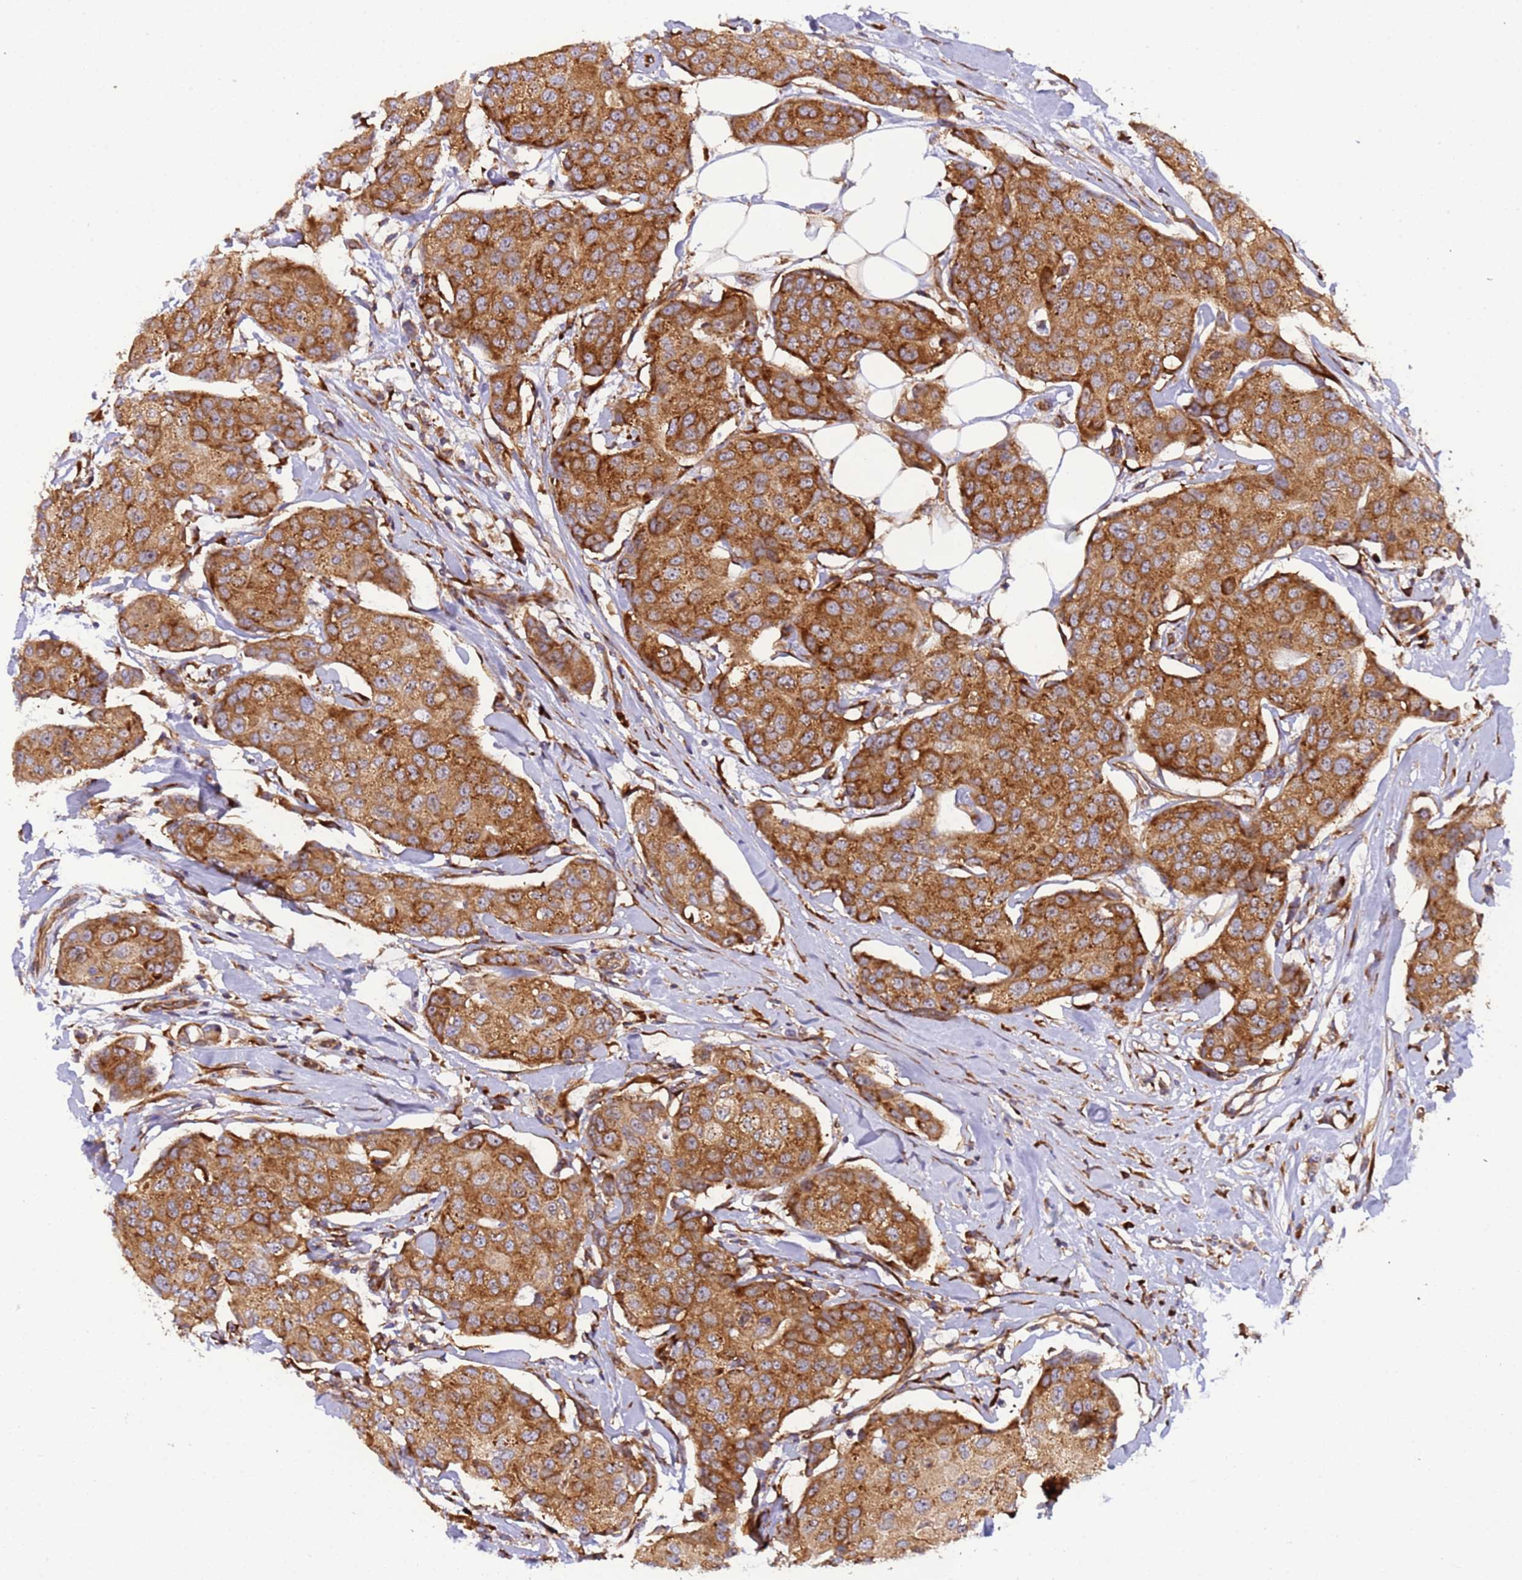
{"staining": {"intensity": "moderate", "quantity": ">75%", "location": "cytoplasmic/membranous"}, "tissue": "breast cancer", "cell_type": "Tumor cells", "image_type": "cancer", "snomed": [{"axis": "morphology", "description": "Duct carcinoma"}, {"axis": "topography", "description": "Breast"}, {"axis": "topography", "description": "Lymph node"}], "caption": "Immunohistochemistry staining of invasive ductal carcinoma (breast), which displays medium levels of moderate cytoplasmic/membranous positivity in approximately >75% of tumor cells indicating moderate cytoplasmic/membranous protein positivity. The staining was performed using DAB (3,3'-diaminobenzidine) (brown) for protein detection and nuclei were counterstained in hematoxylin (blue).", "gene": "RPL36", "patient": {"sex": "female", "age": 80}}